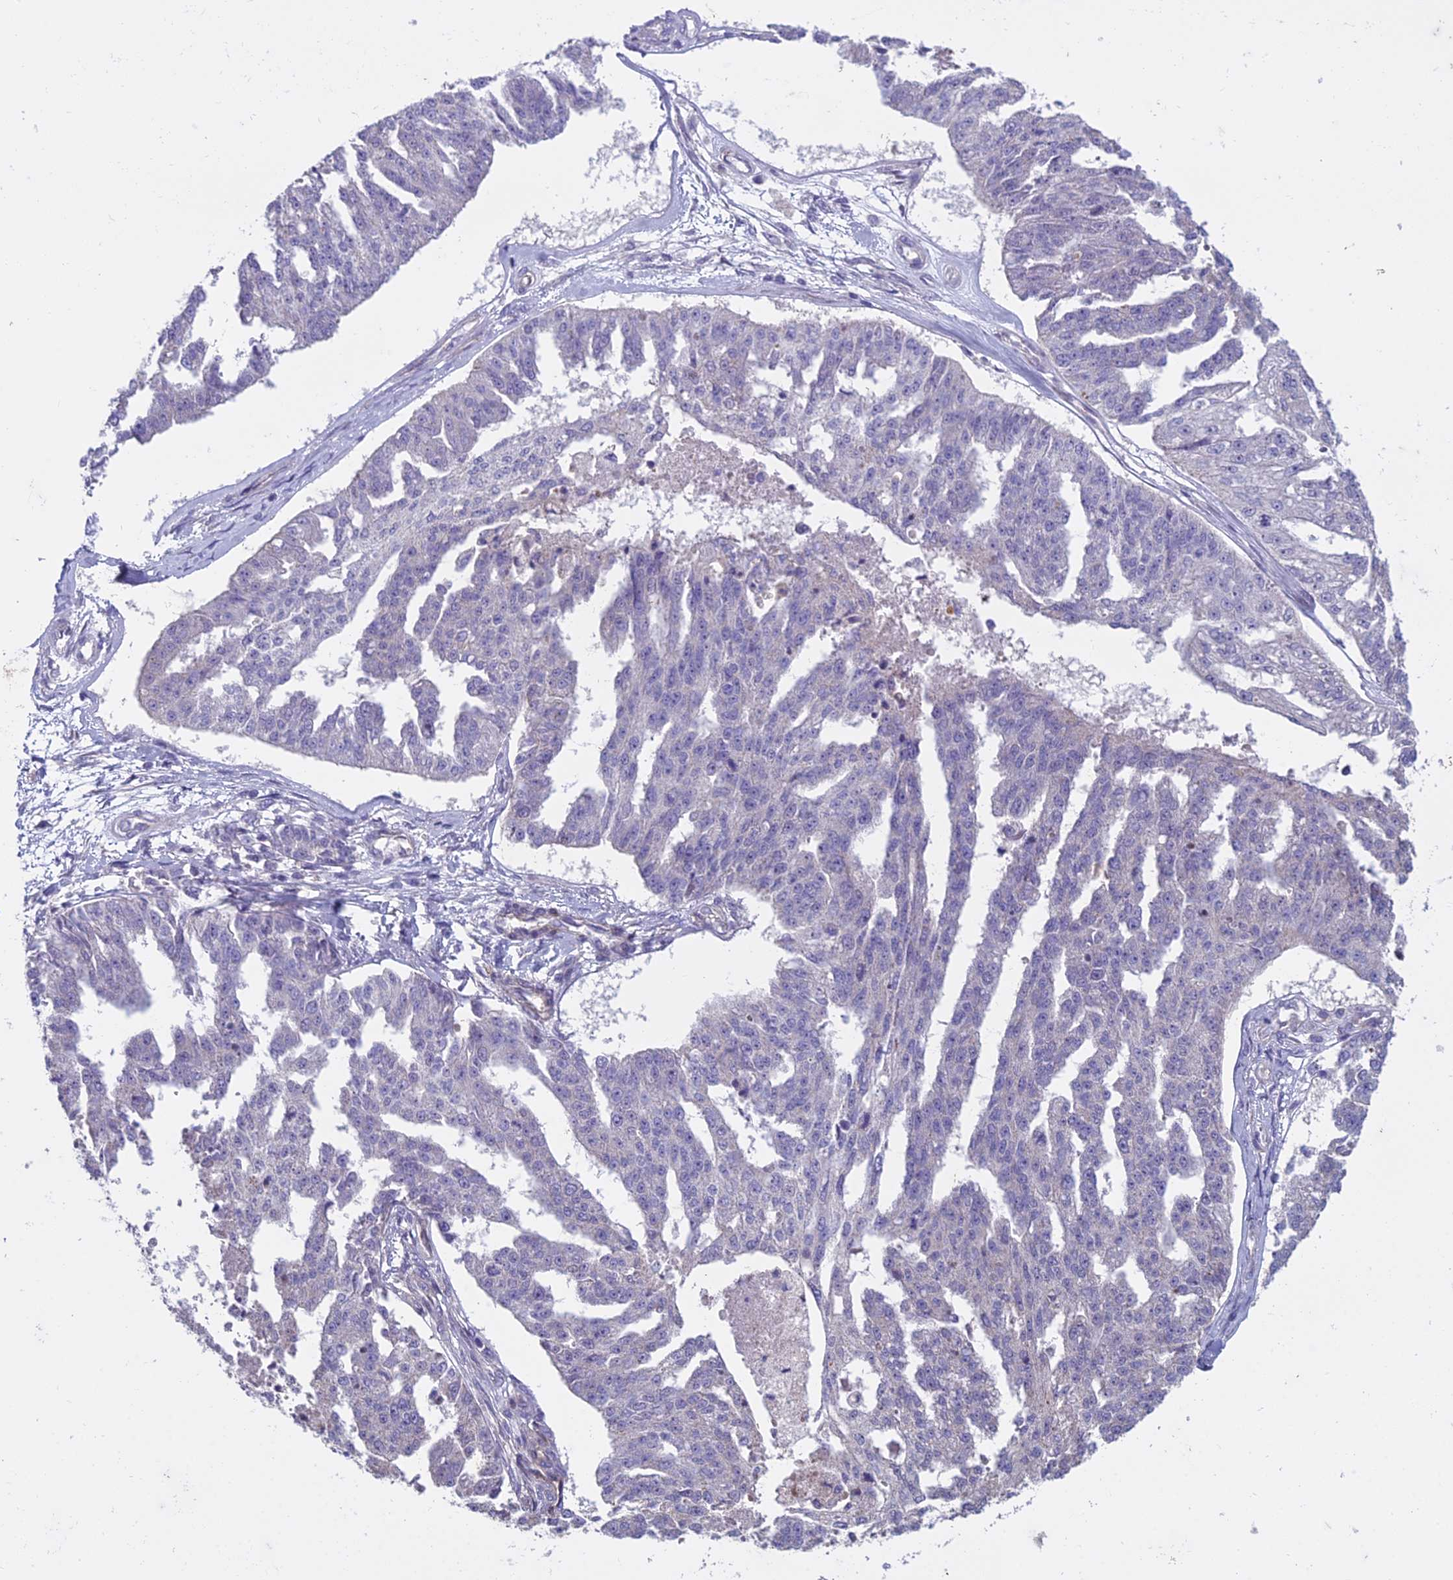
{"staining": {"intensity": "negative", "quantity": "none", "location": "none"}, "tissue": "ovarian cancer", "cell_type": "Tumor cells", "image_type": "cancer", "snomed": [{"axis": "morphology", "description": "Cystadenocarcinoma, serous, NOS"}, {"axis": "topography", "description": "Ovary"}], "caption": "Immunohistochemistry (IHC) image of neoplastic tissue: ovarian serous cystadenocarcinoma stained with DAB shows no significant protein positivity in tumor cells.", "gene": "DUS2", "patient": {"sex": "female", "age": 58}}